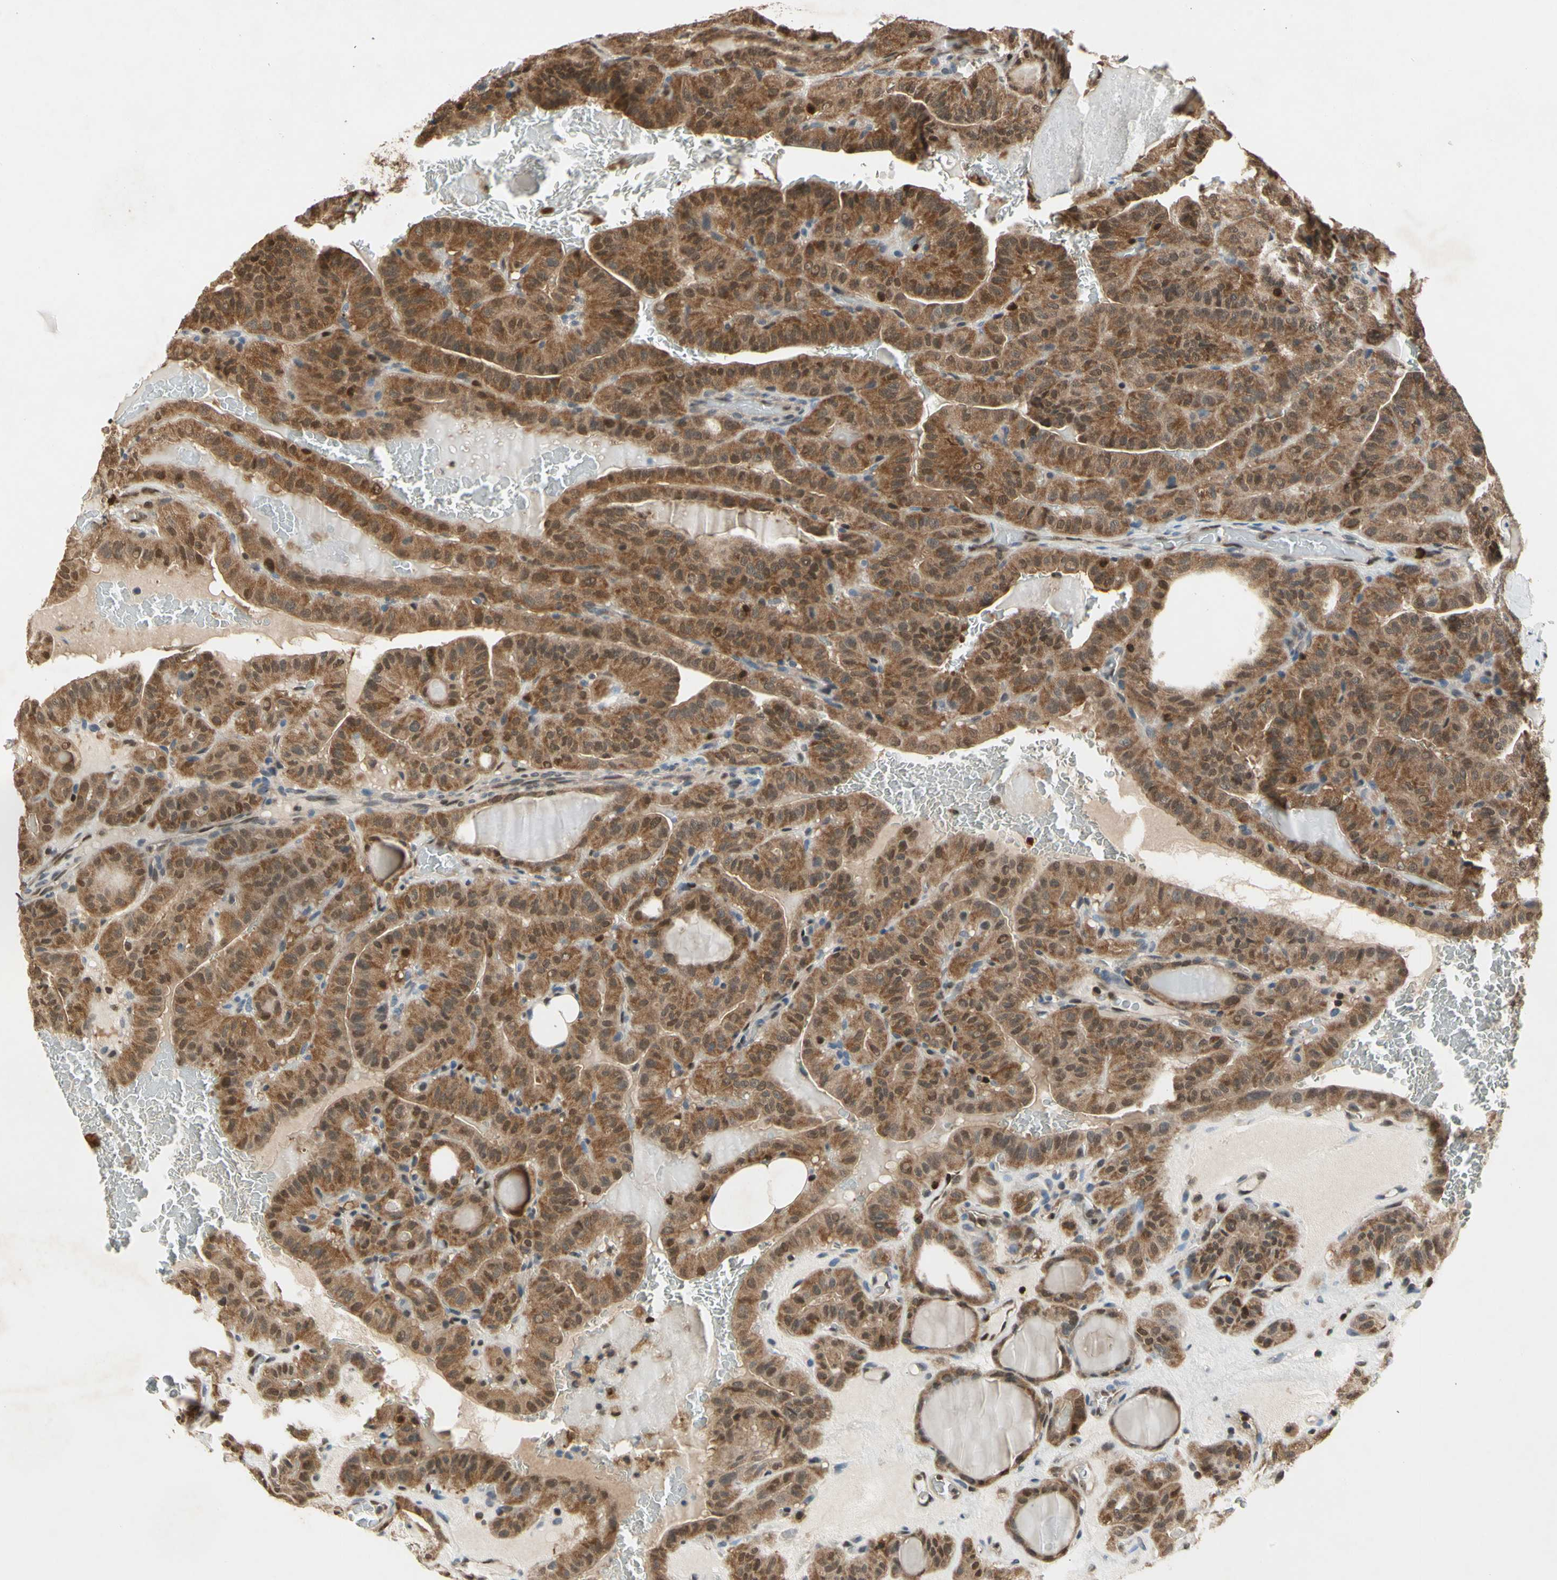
{"staining": {"intensity": "moderate", "quantity": ">75%", "location": "cytoplasmic/membranous"}, "tissue": "thyroid cancer", "cell_type": "Tumor cells", "image_type": "cancer", "snomed": [{"axis": "morphology", "description": "Papillary adenocarcinoma, NOS"}, {"axis": "topography", "description": "Thyroid gland"}], "caption": "Human thyroid cancer stained with a brown dye demonstrates moderate cytoplasmic/membranous positive staining in approximately >75% of tumor cells.", "gene": "GSR", "patient": {"sex": "male", "age": 77}}